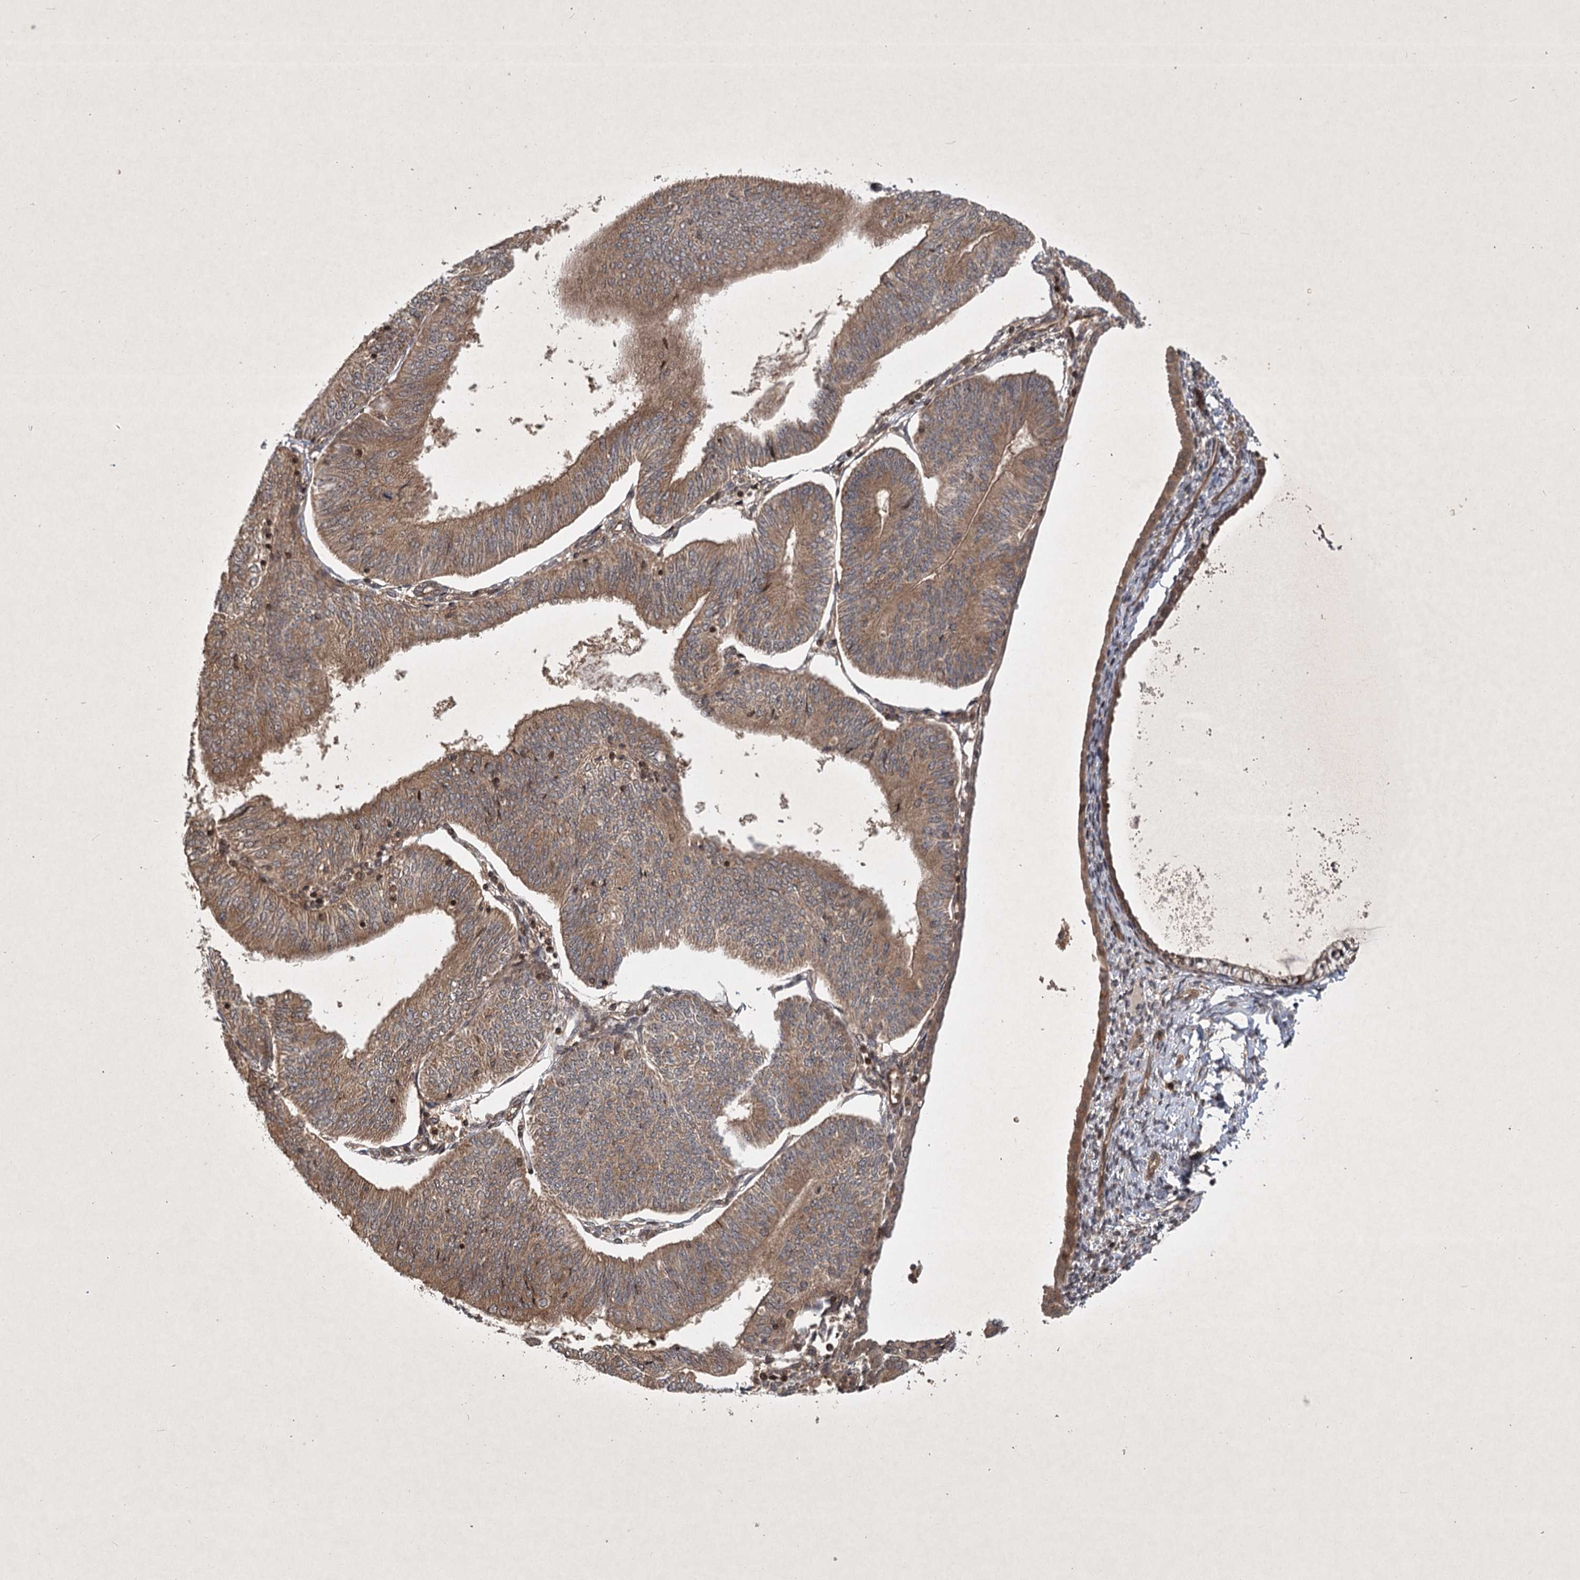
{"staining": {"intensity": "moderate", "quantity": ">75%", "location": "cytoplasmic/membranous"}, "tissue": "endometrial cancer", "cell_type": "Tumor cells", "image_type": "cancer", "snomed": [{"axis": "morphology", "description": "Adenocarcinoma, NOS"}, {"axis": "topography", "description": "Endometrium"}], "caption": "Protein expression analysis of endometrial cancer shows moderate cytoplasmic/membranous positivity in about >75% of tumor cells.", "gene": "INSIG2", "patient": {"sex": "female", "age": 58}}